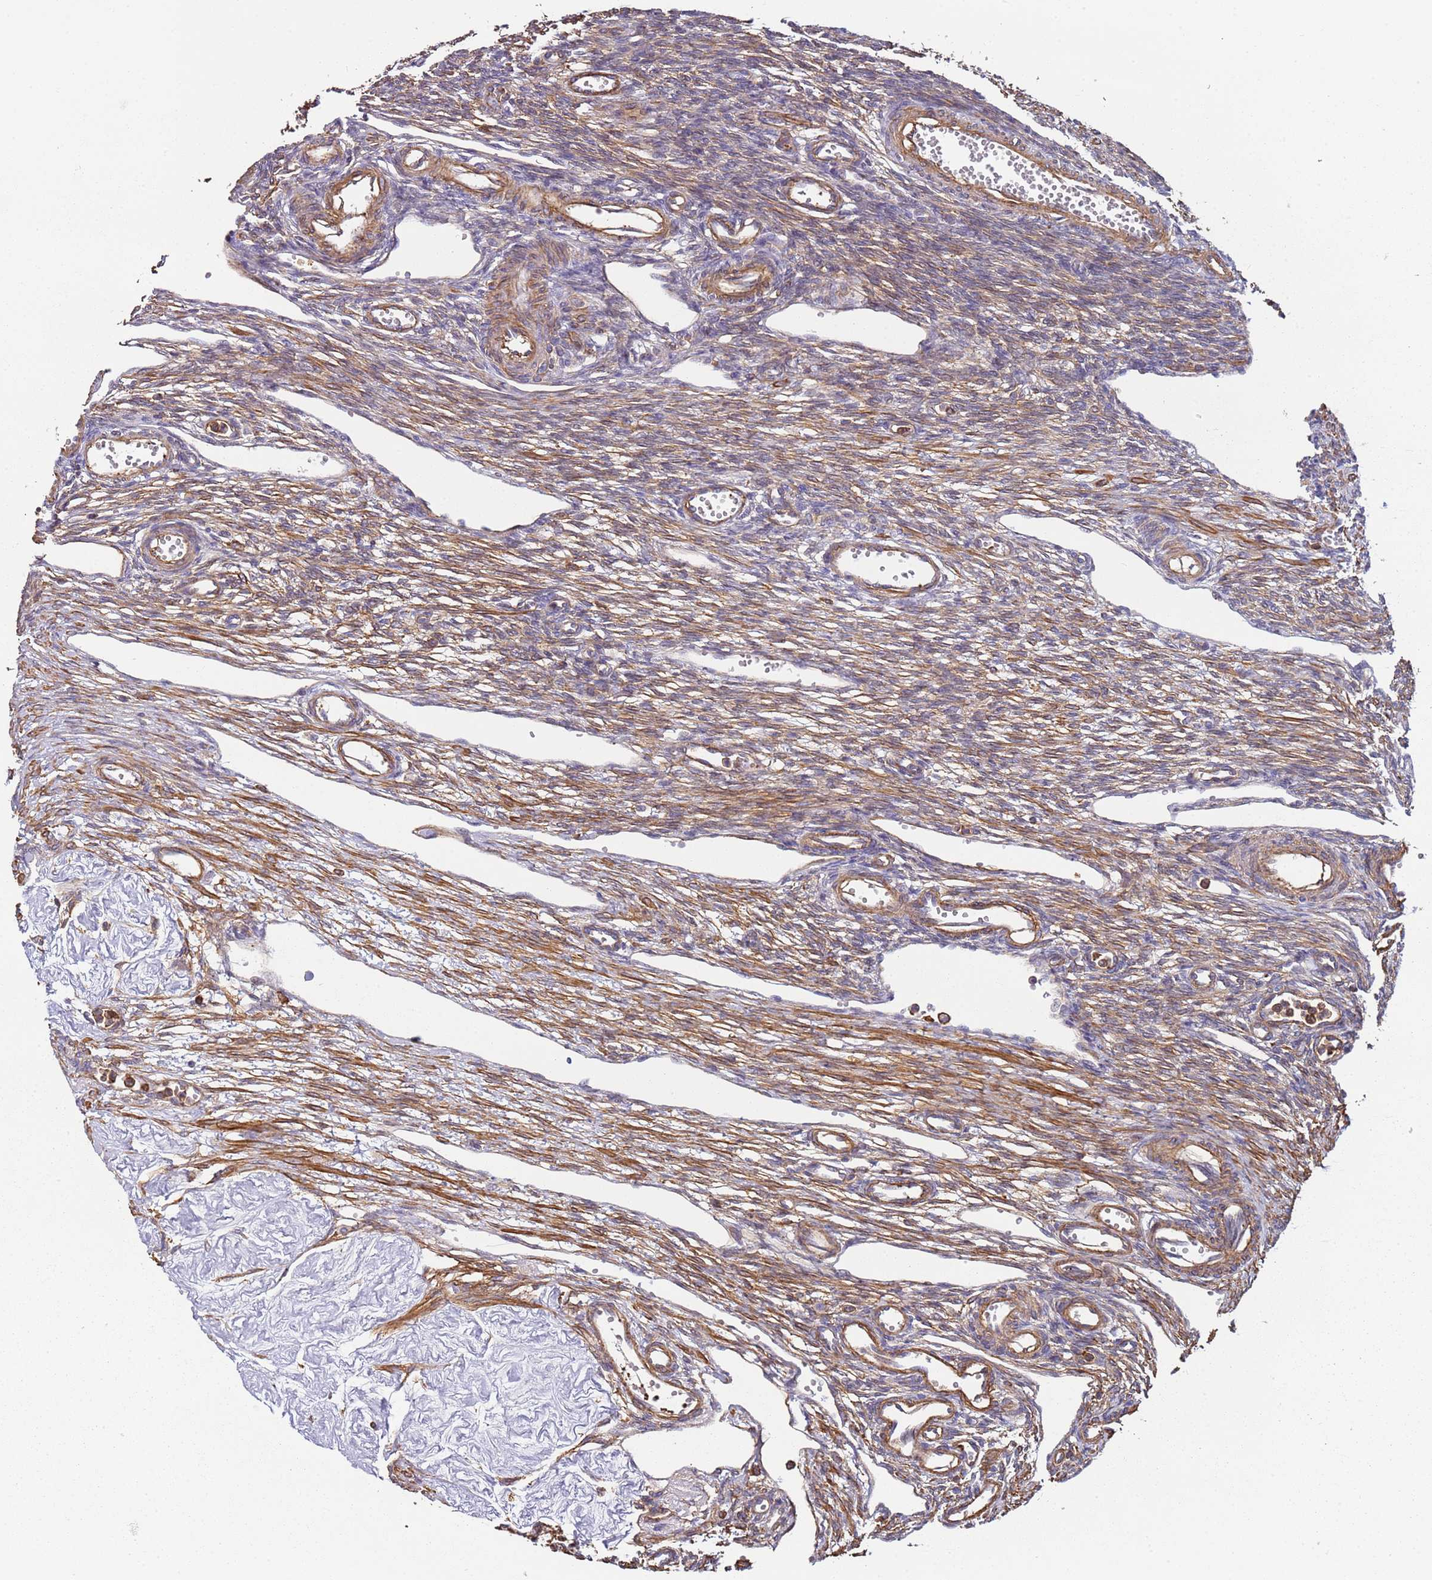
{"staining": {"intensity": "weak", "quantity": "25%-75%", "location": "cytoplasmic/membranous"}, "tissue": "ovary", "cell_type": "Ovarian stroma cells", "image_type": "normal", "snomed": [{"axis": "morphology", "description": "Normal tissue, NOS"}, {"axis": "morphology", "description": "Cyst, NOS"}, {"axis": "topography", "description": "Ovary"}], "caption": "Protein staining demonstrates weak cytoplasmic/membranous positivity in about 25%-75% of ovarian stroma cells in normal ovary. The staining was performed using DAB (3,3'-diaminobenzidine), with brown indicating positive protein expression. Nuclei are stained blue with hematoxylin.", "gene": "CYP2U1", "patient": {"sex": "female", "age": 33}}